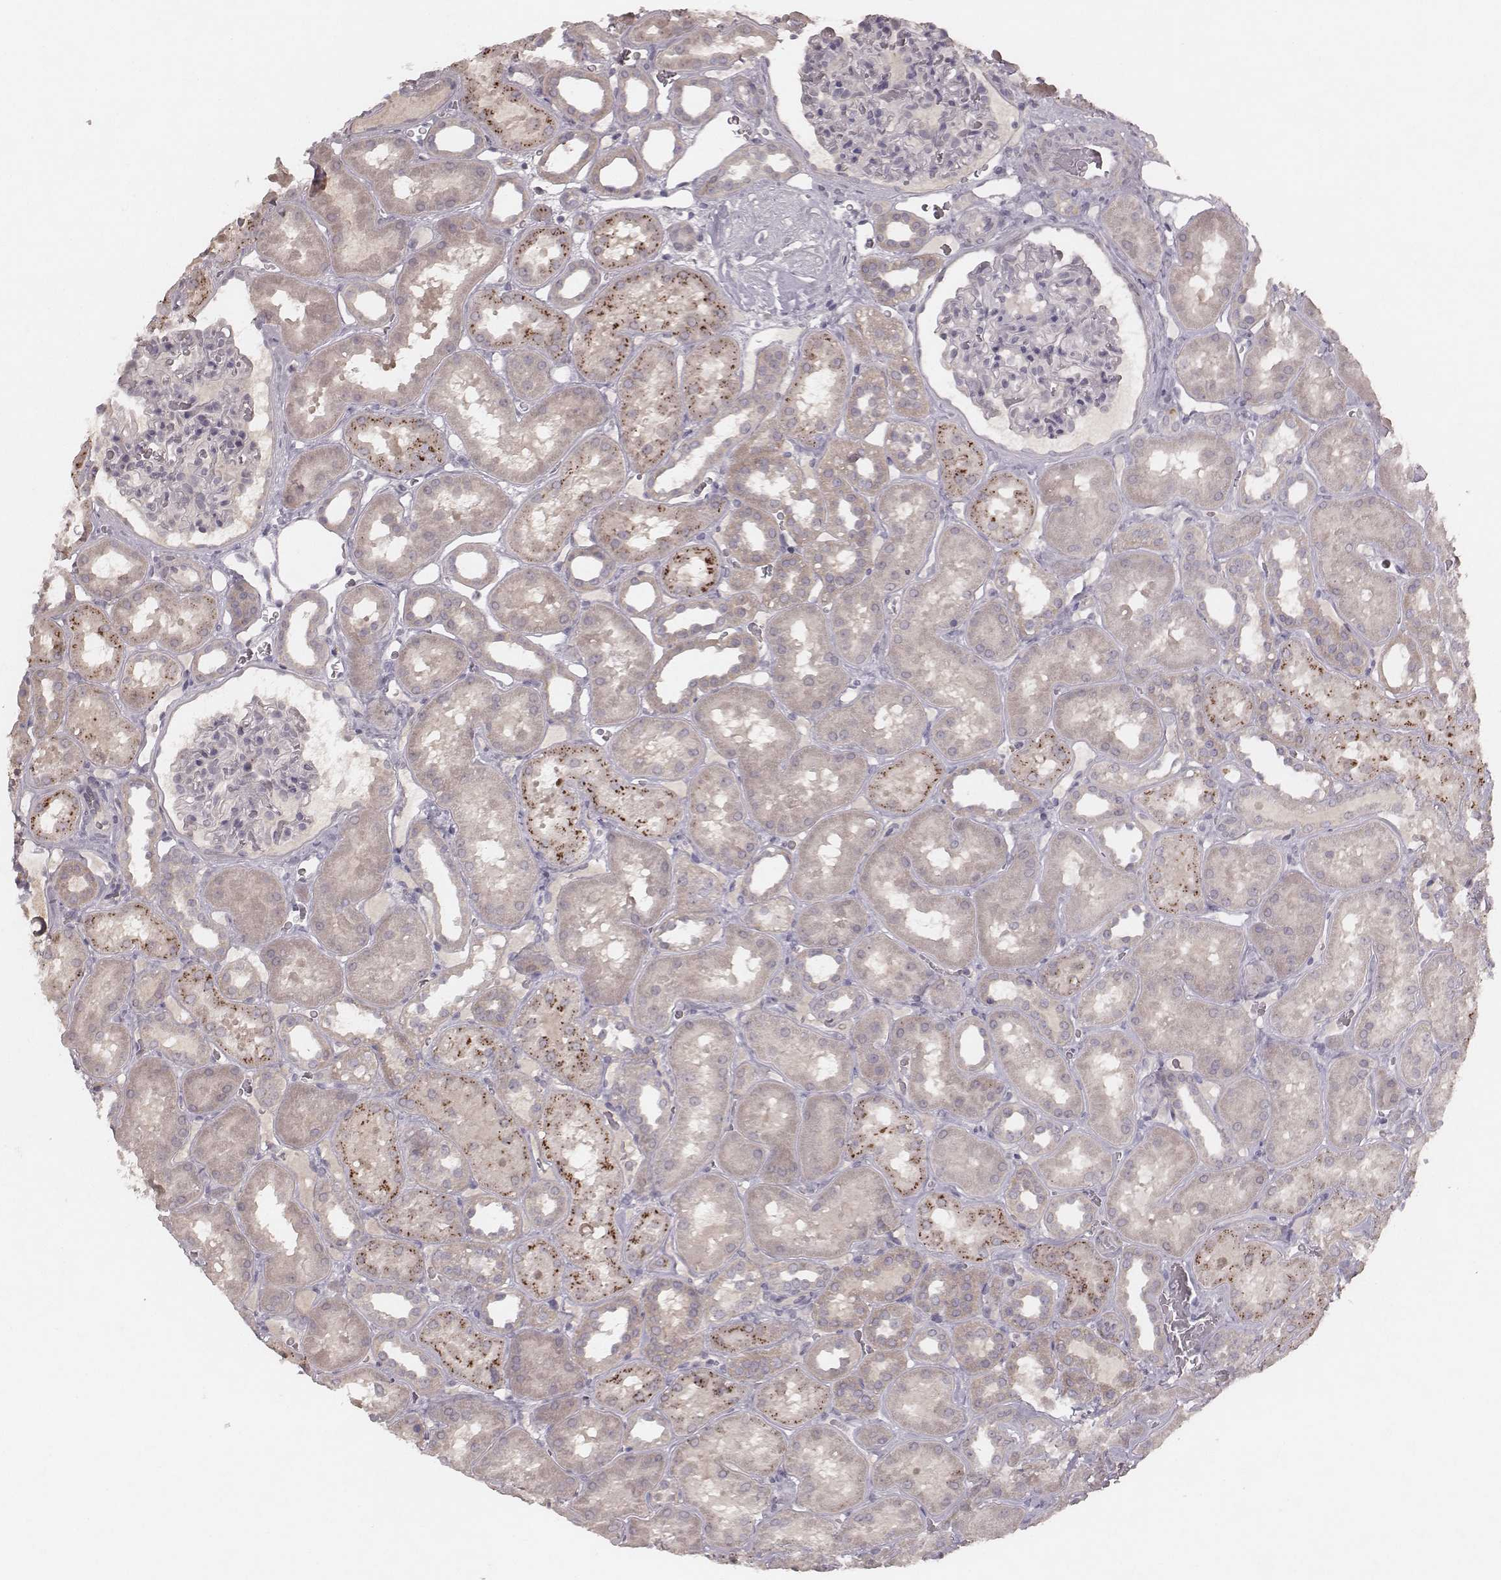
{"staining": {"intensity": "negative", "quantity": "none", "location": "none"}, "tissue": "kidney", "cell_type": "Cells in glomeruli", "image_type": "normal", "snomed": [{"axis": "morphology", "description": "Normal tissue, NOS"}, {"axis": "topography", "description": "Kidney"}], "caption": "Immunohistochemistry image of benign kidney: kidney stained with DAB exhibits no significant protein positivity in cells in glomeruli.", "gene": "FAM13B", "patient": {"sex": "female", "age": 41}}